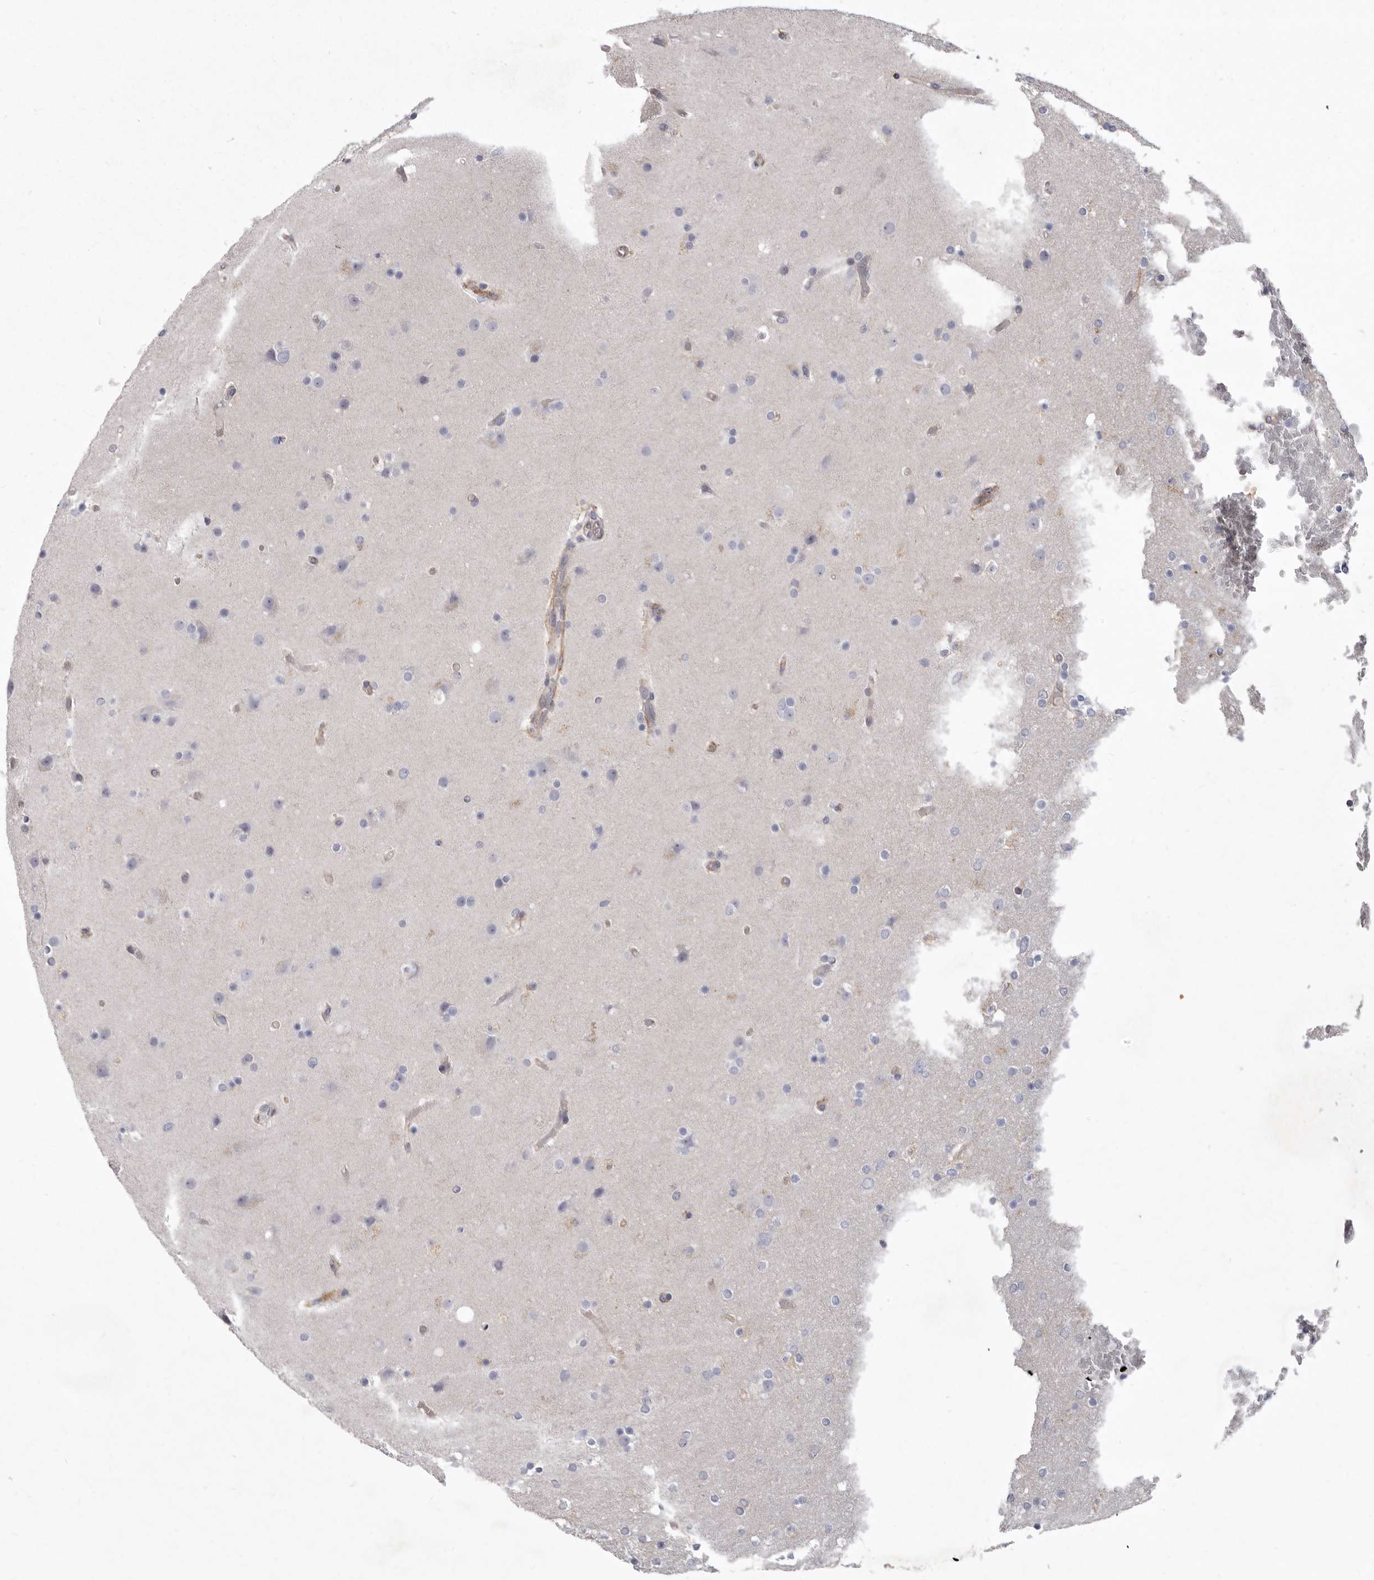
{"staining": {"intensity": "negative", "quantity": "none", "location": "none"}, "tissue": "glioma", "cell_type": "Tumor cells", "image_type": "cancer", "snomed": [{"axis": "morphology", "description": "Glioma, malignant, High grade"}, {"axis": "topography", "description": "Cerebral cortex"}], "caption": "Photomicrograph shows no protein expression in tumor cells of glioma tissue.", "gene": "P2RX6", "patient": {"sex": "female", "age": 36}}